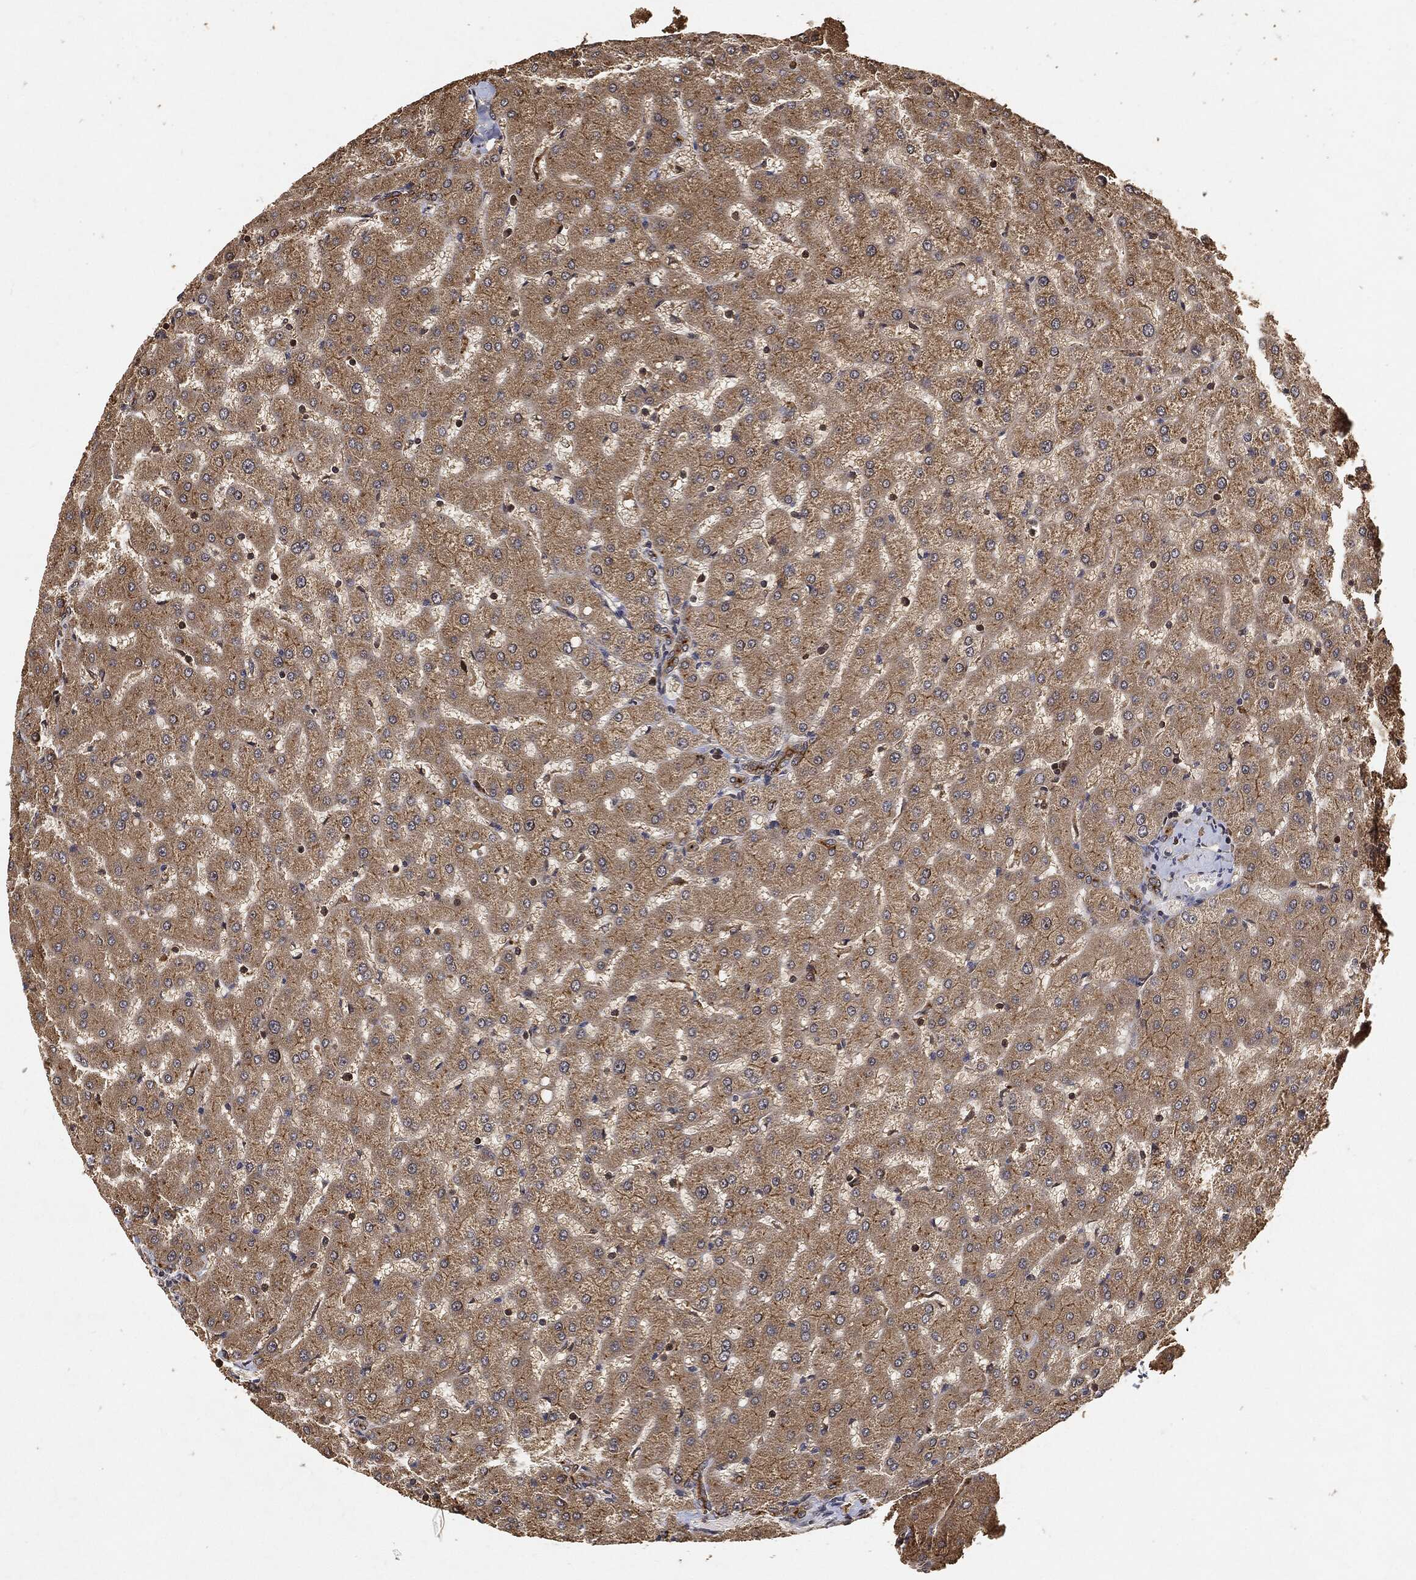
{"staining": {"intensity": "moderate", "quantity": ">75%", "location": "cytoplasmic/membranous"}, "tissue": "liver", "cell_type": "Cholangiocytes", "image_type": "normal", "snomed": [{"axis": "morphology", "description": "Normal tissue, NOS"}, {"axis": "topography", "description": "Liver"}], "caption": "The immunohistochemical stain labels moderate cytoplasmic/membranous positivity in cholangiocytes of normal liver. The protein of interest is stained brown, and the nuclei are stained in blue (DAB (3,3'-diaminobenzidine) IHC with brightfield microscopy, high magnification).", "gene": "ZNF226", "patient": {"sex": "female", "age": 50}}